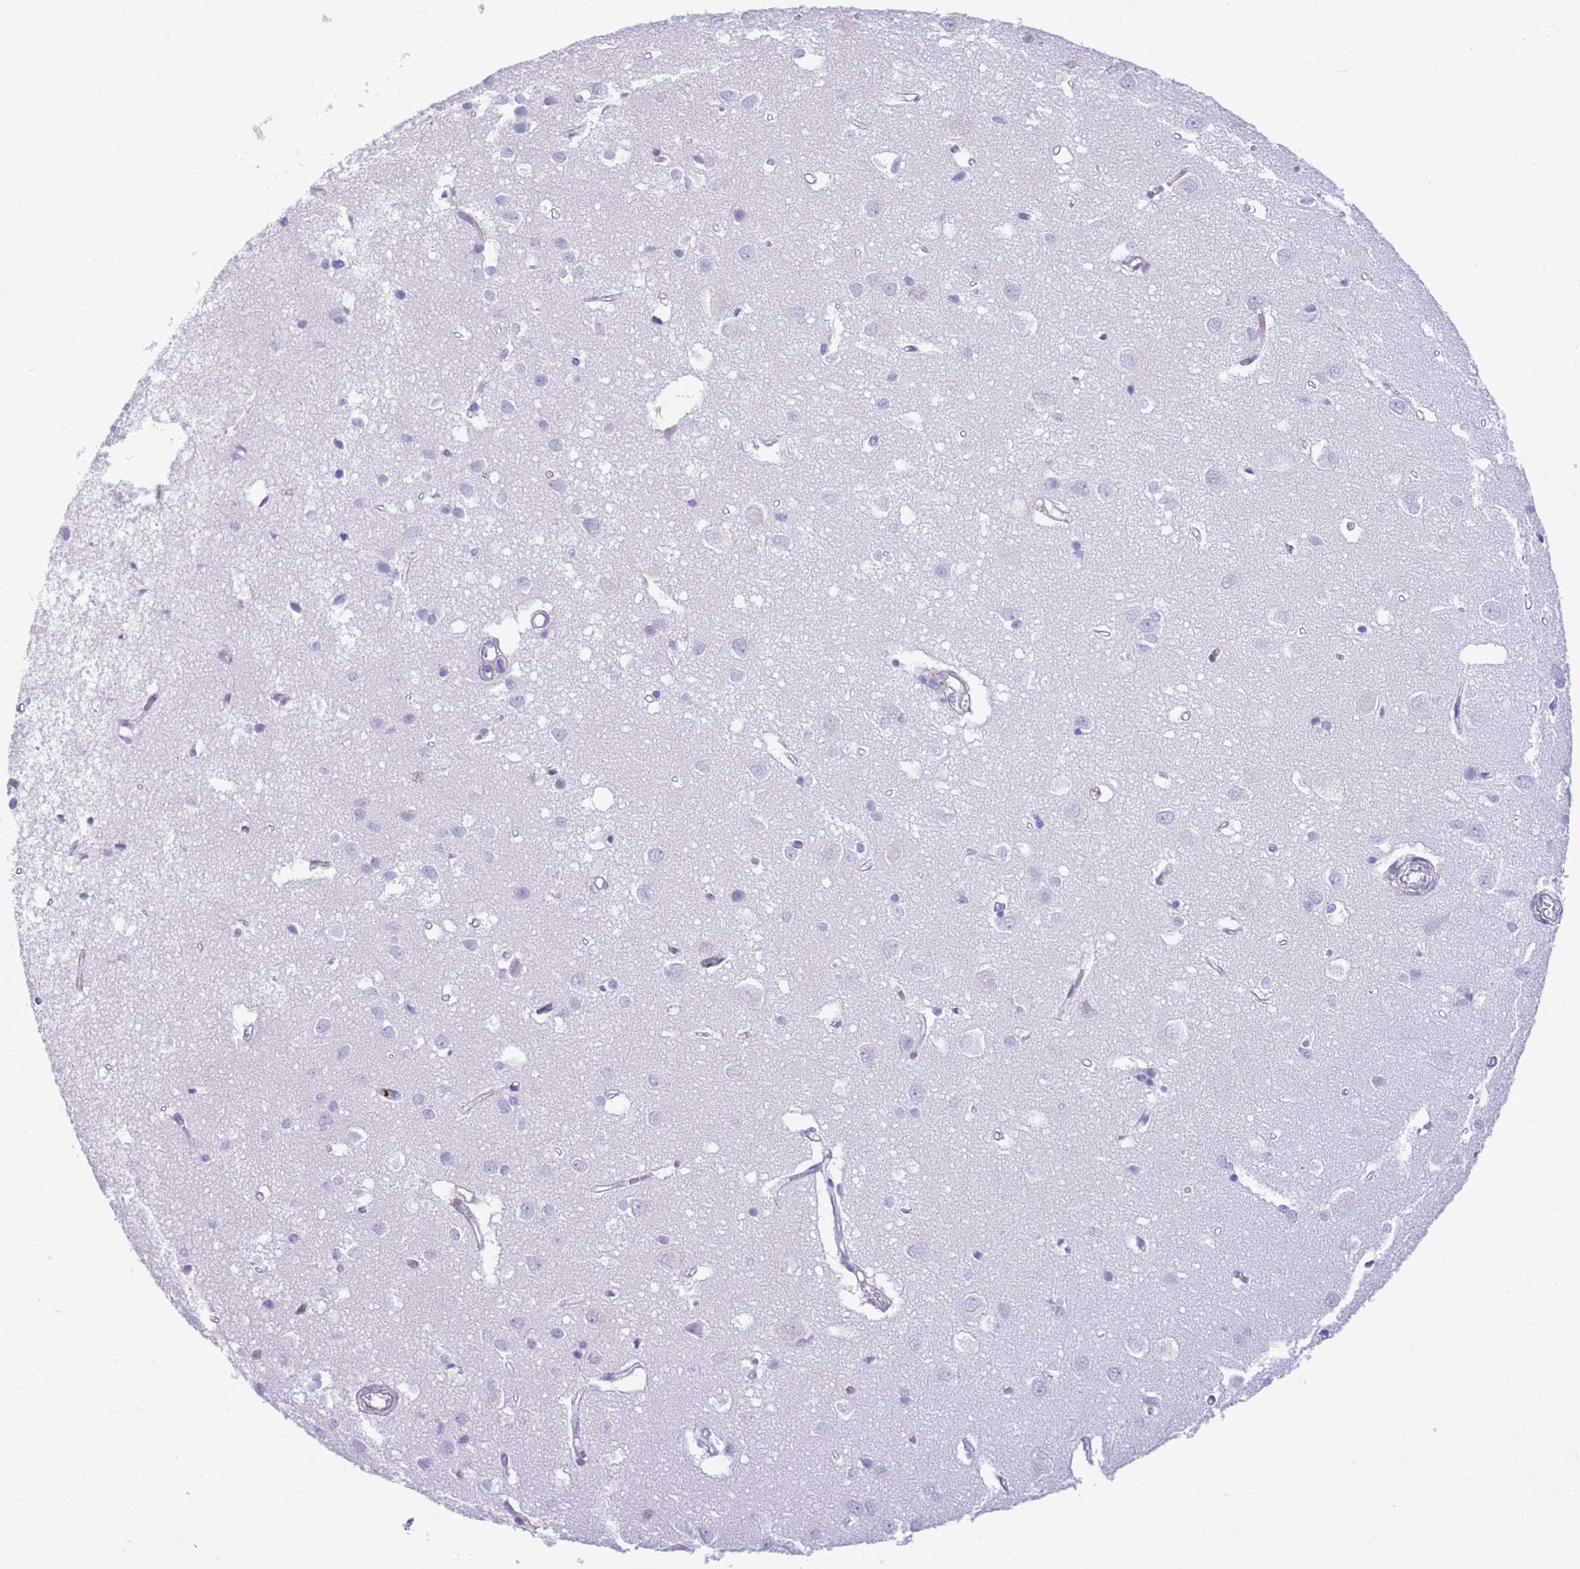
{"staining": {"intensity": "negative", "quantity": "none", "location": "none"}, "tissue": "cerebral cortex", "cell_type": "Endothelial cells", "image_type": "normal", "snomed": [{"axis": "morphology", "description": "Normal tissue, NOS"}, {"axis": "topography", "description": "Cerebral cortex"}], "caption": "Benign cerebral cortex was stained to show a protein in brown. There is no significant staining in endothelial cells.", "gene": "PLBD1", "patient": {"sex": "female", "age": 64}}